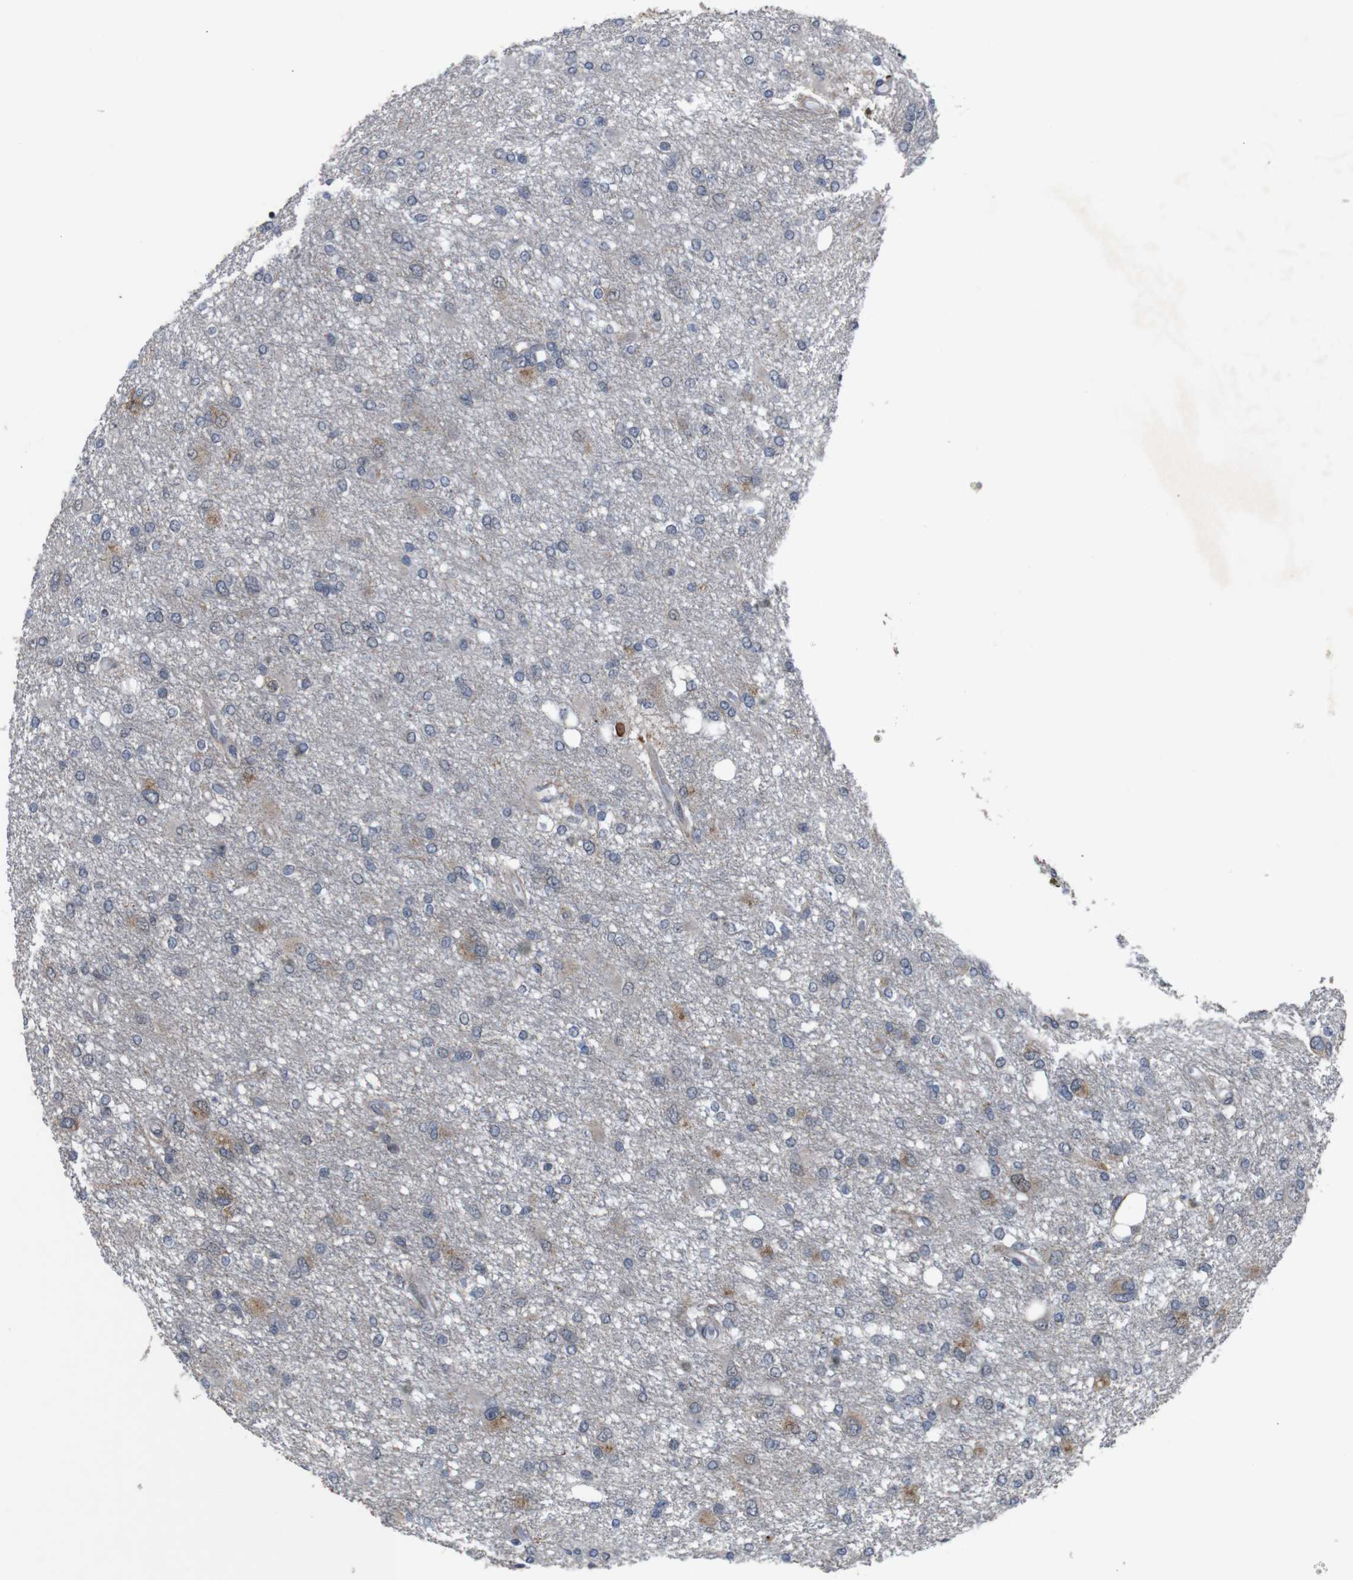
{"staining": {"intensity": "weak", "quantity": "<25%", "location": "cytoplasmic/membranous"}, "tissue": "glioma", "cell_type": "Tumor cells", "image_type": "cancer", "snomed": [{"axis": "morphology", "description": "Glioma, malignant, High grade"}, {"axis": "topography", "description": "Brain"}], "caption": "High power microscopy photomicrograph of an IHC histopathology image of glioma, revealing no significant positivity in tumor cells. Nuclei are stained in blue.", "gene": "ATP7B", "patient": {"sex": "female", "age": 59}}